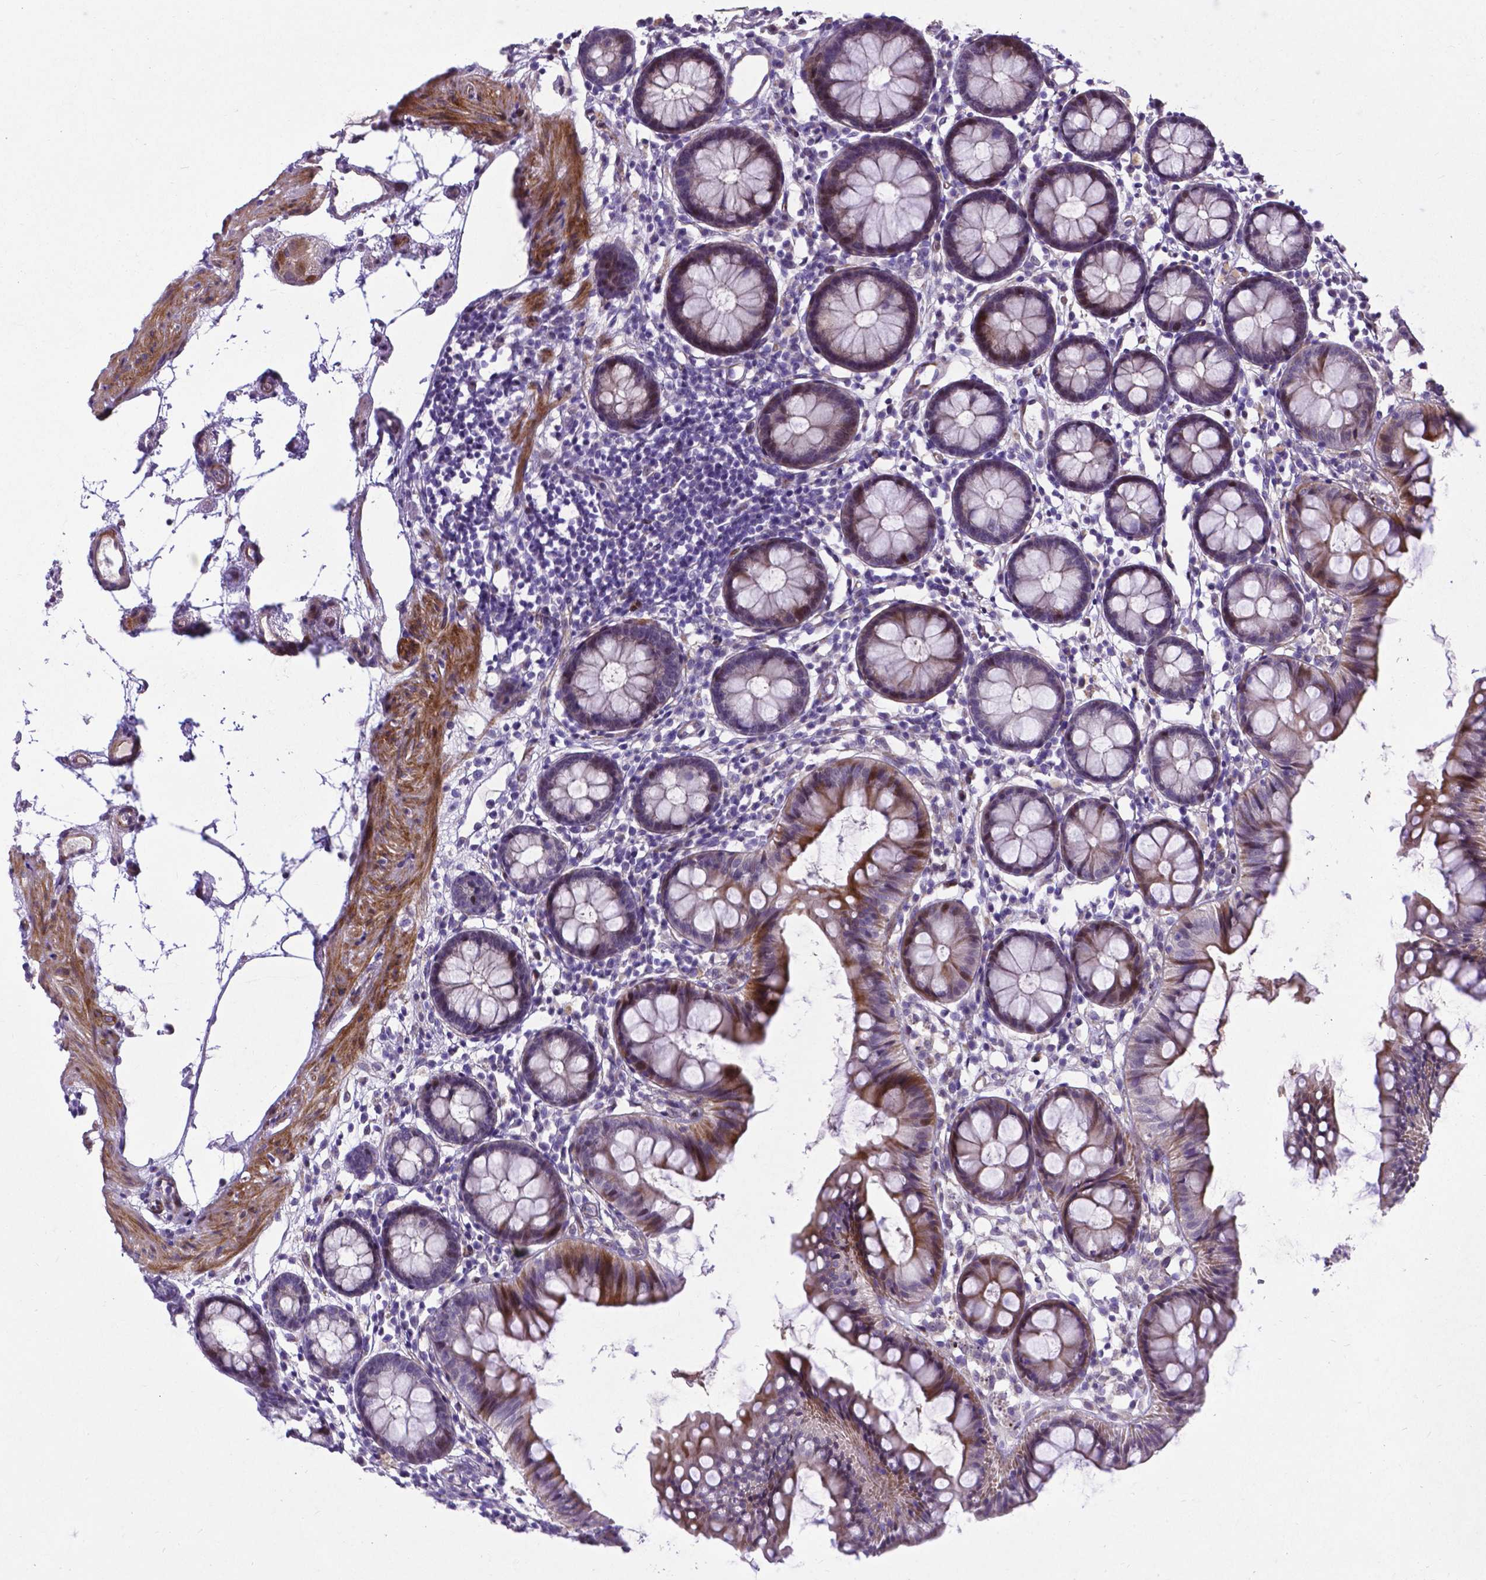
{"staining": {"intensity": "moderate", "quantity": "<25%", "location": "cytoplasmic/membranous"}, "tissue": "colon", "cell_type": "Endothelial cells", "image_type": "normal", "snomed": [{"axis": "morphology", "description": "Normal tissue, NOS"}, {"axis": "topography", "description": "Colon"}], "caption": "This image demonstrates benign colon stained with immunohistochemistry (IHC) to label a protein in brown. The cytoplasmic/membranous of endothelial cells show moderate positivity for the protein. Nuclei are counter-stained blue.", "gene": "PFKFB4", "patient": {"sex": "female", "age": 84}}